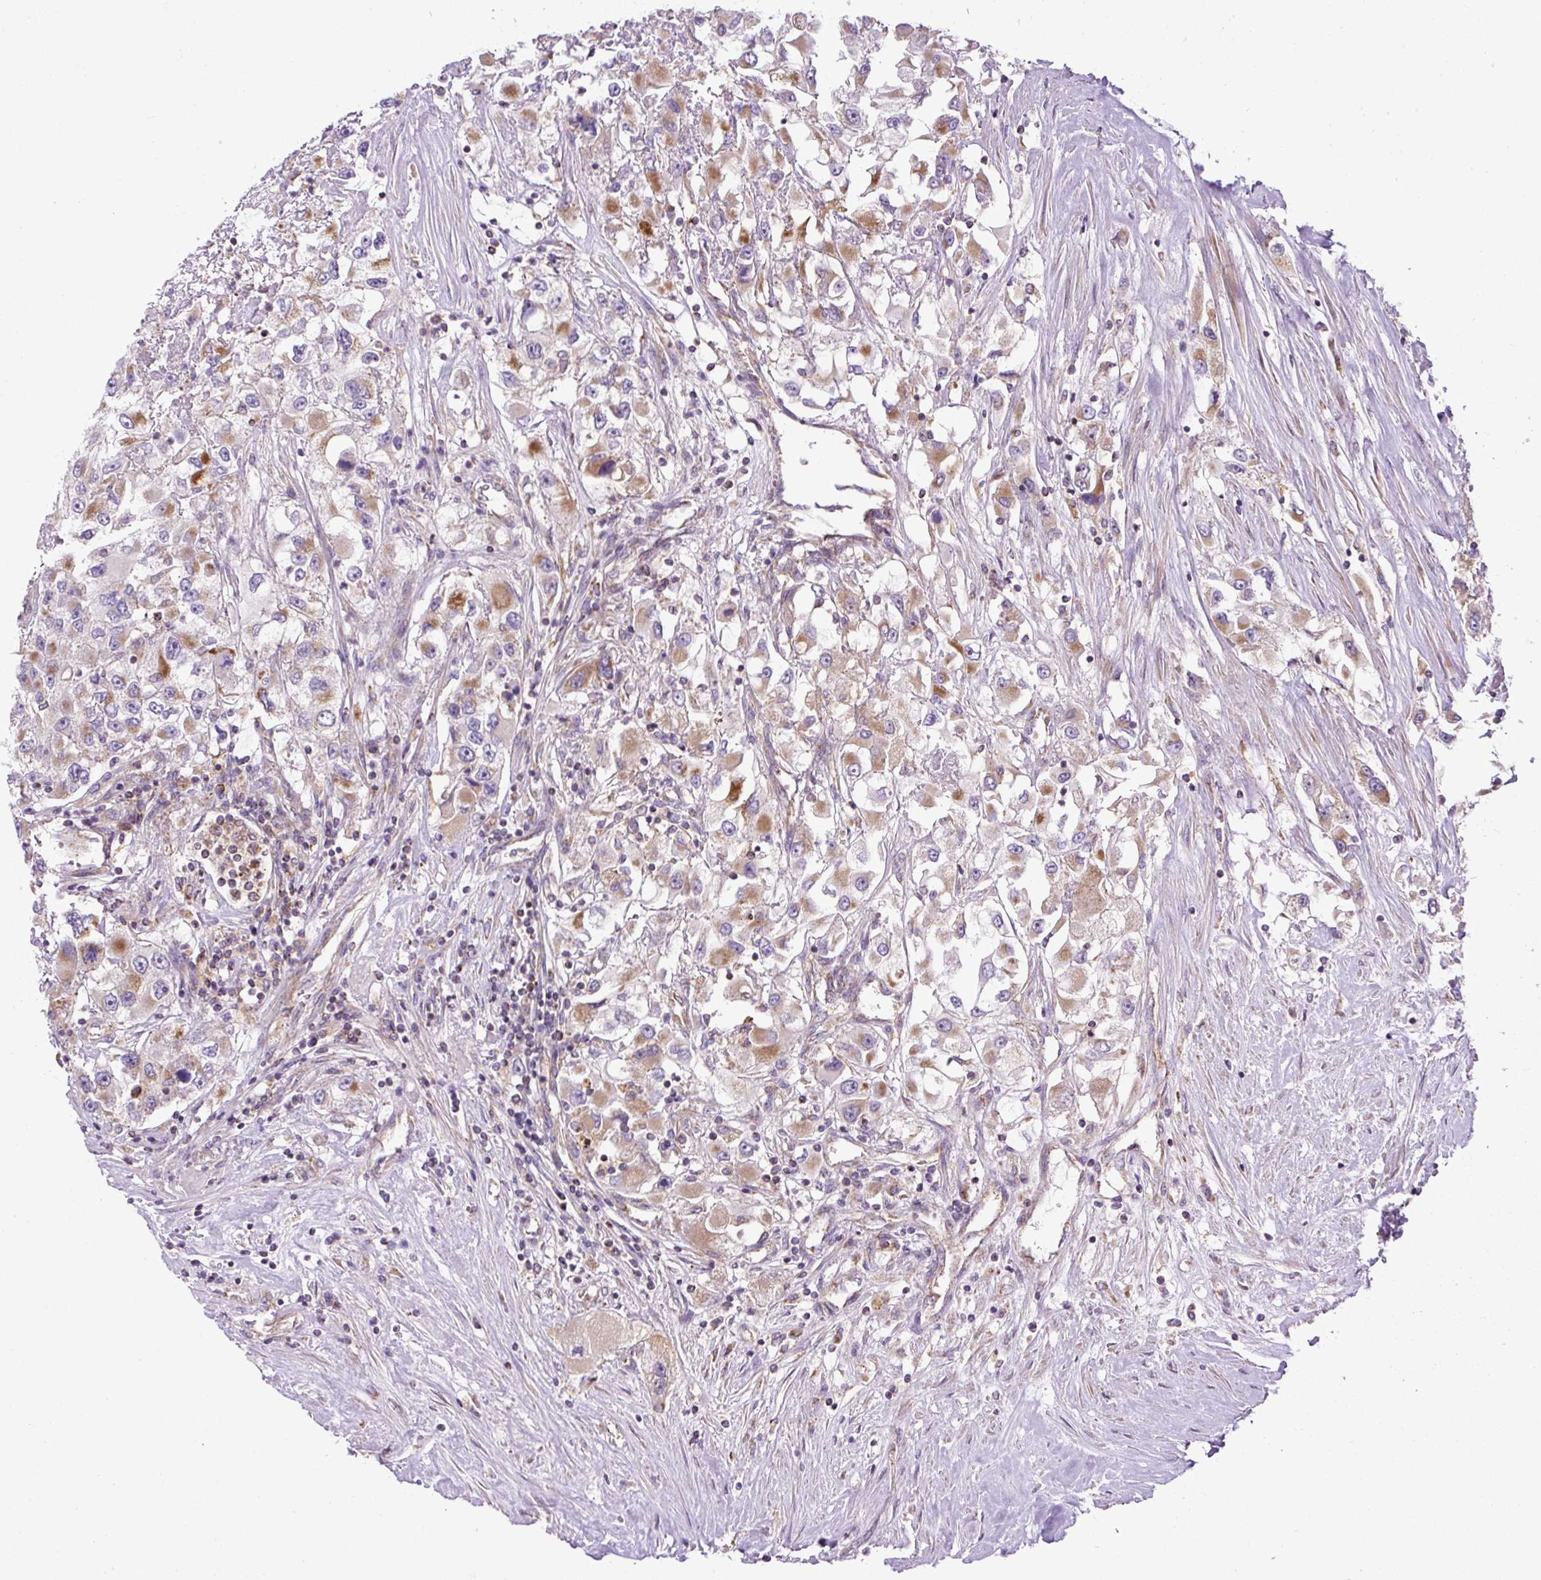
{"staining": {"intensity": "moderate", "quantity": ">75%", "location": "cytoplasmic/membranous"}, "tissue": "renal cancer", "cell_type": "Tumor cells", "image_type": "cancer", "snomed": [{"axis": "morphology", "description": "Adenocarcinoma, NOS"}, {"axis": "topography", "description": "Kidney"}], "caption": "Immunohistochemistry (IHC) micrograph of human adenocarcinoma (renal) stained for a protein (brown), which displays medium levels of moderate cytoplasmic/membranous positivity in about >75% of tumor cells.", "gene": "ZNF547", "patient": {"sex": "female", "age": 52}}